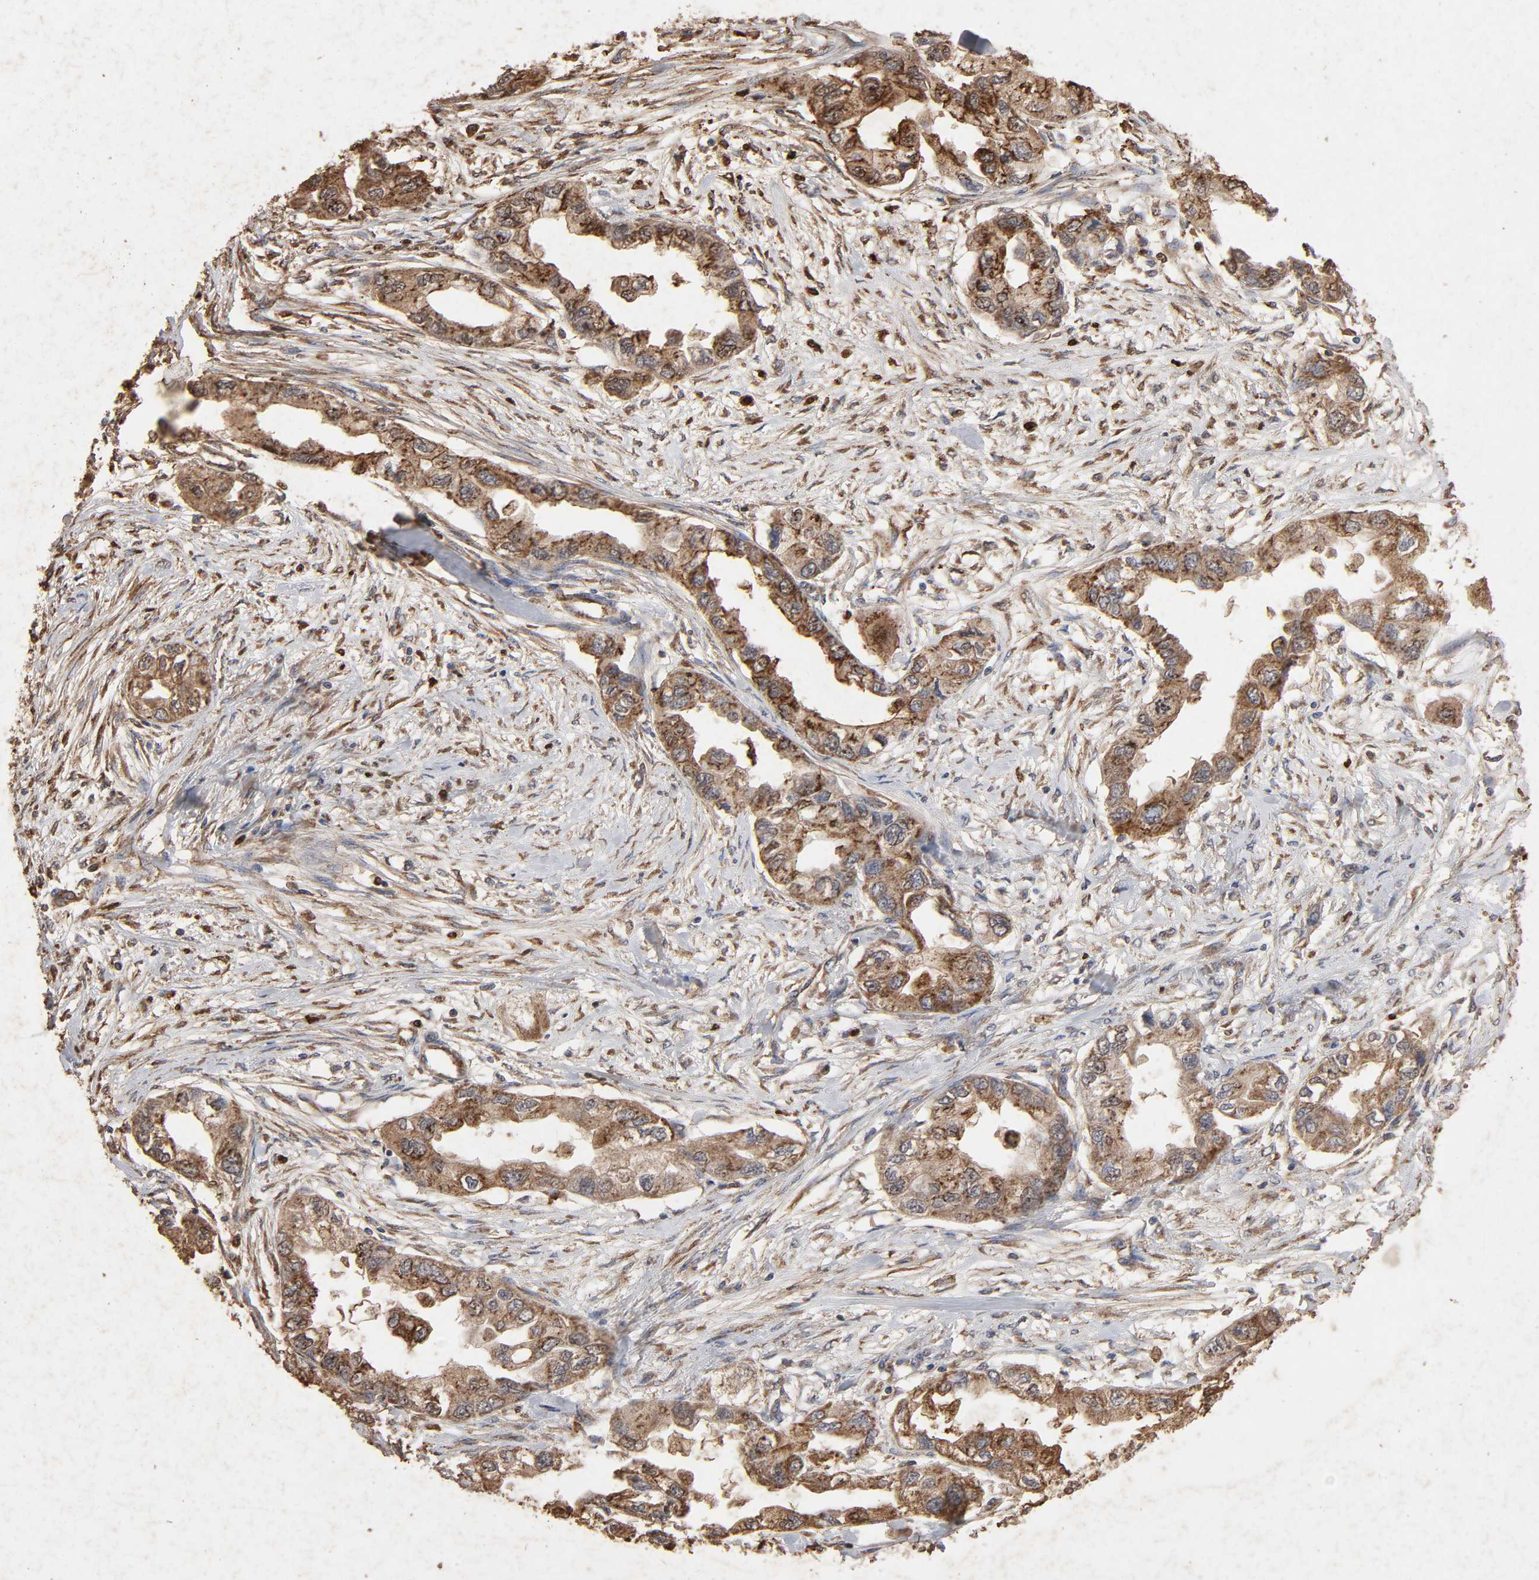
{"staining": {"intensity": "strong", "quantity": ">75%", "location": "cytoplasmic/membranous"}, "tissue": "endometrial cancer", "cell_type": "Tumor cells", "image_type": "cancer", "snomed": [{"axis": "morphology", "description": "Adenocarcinoma, NOS"}, {"axis": "topography", "description": "Endometrium"}], "caption": "About >75% of tumor cells in human adenocarcinoma (endometrial) show strong cytoplasmic/membranous protein positivity as visualized by brown immunohistochemical staining.", "gene": "CYCS", "patient": {"sex": "female", "age": 67}}